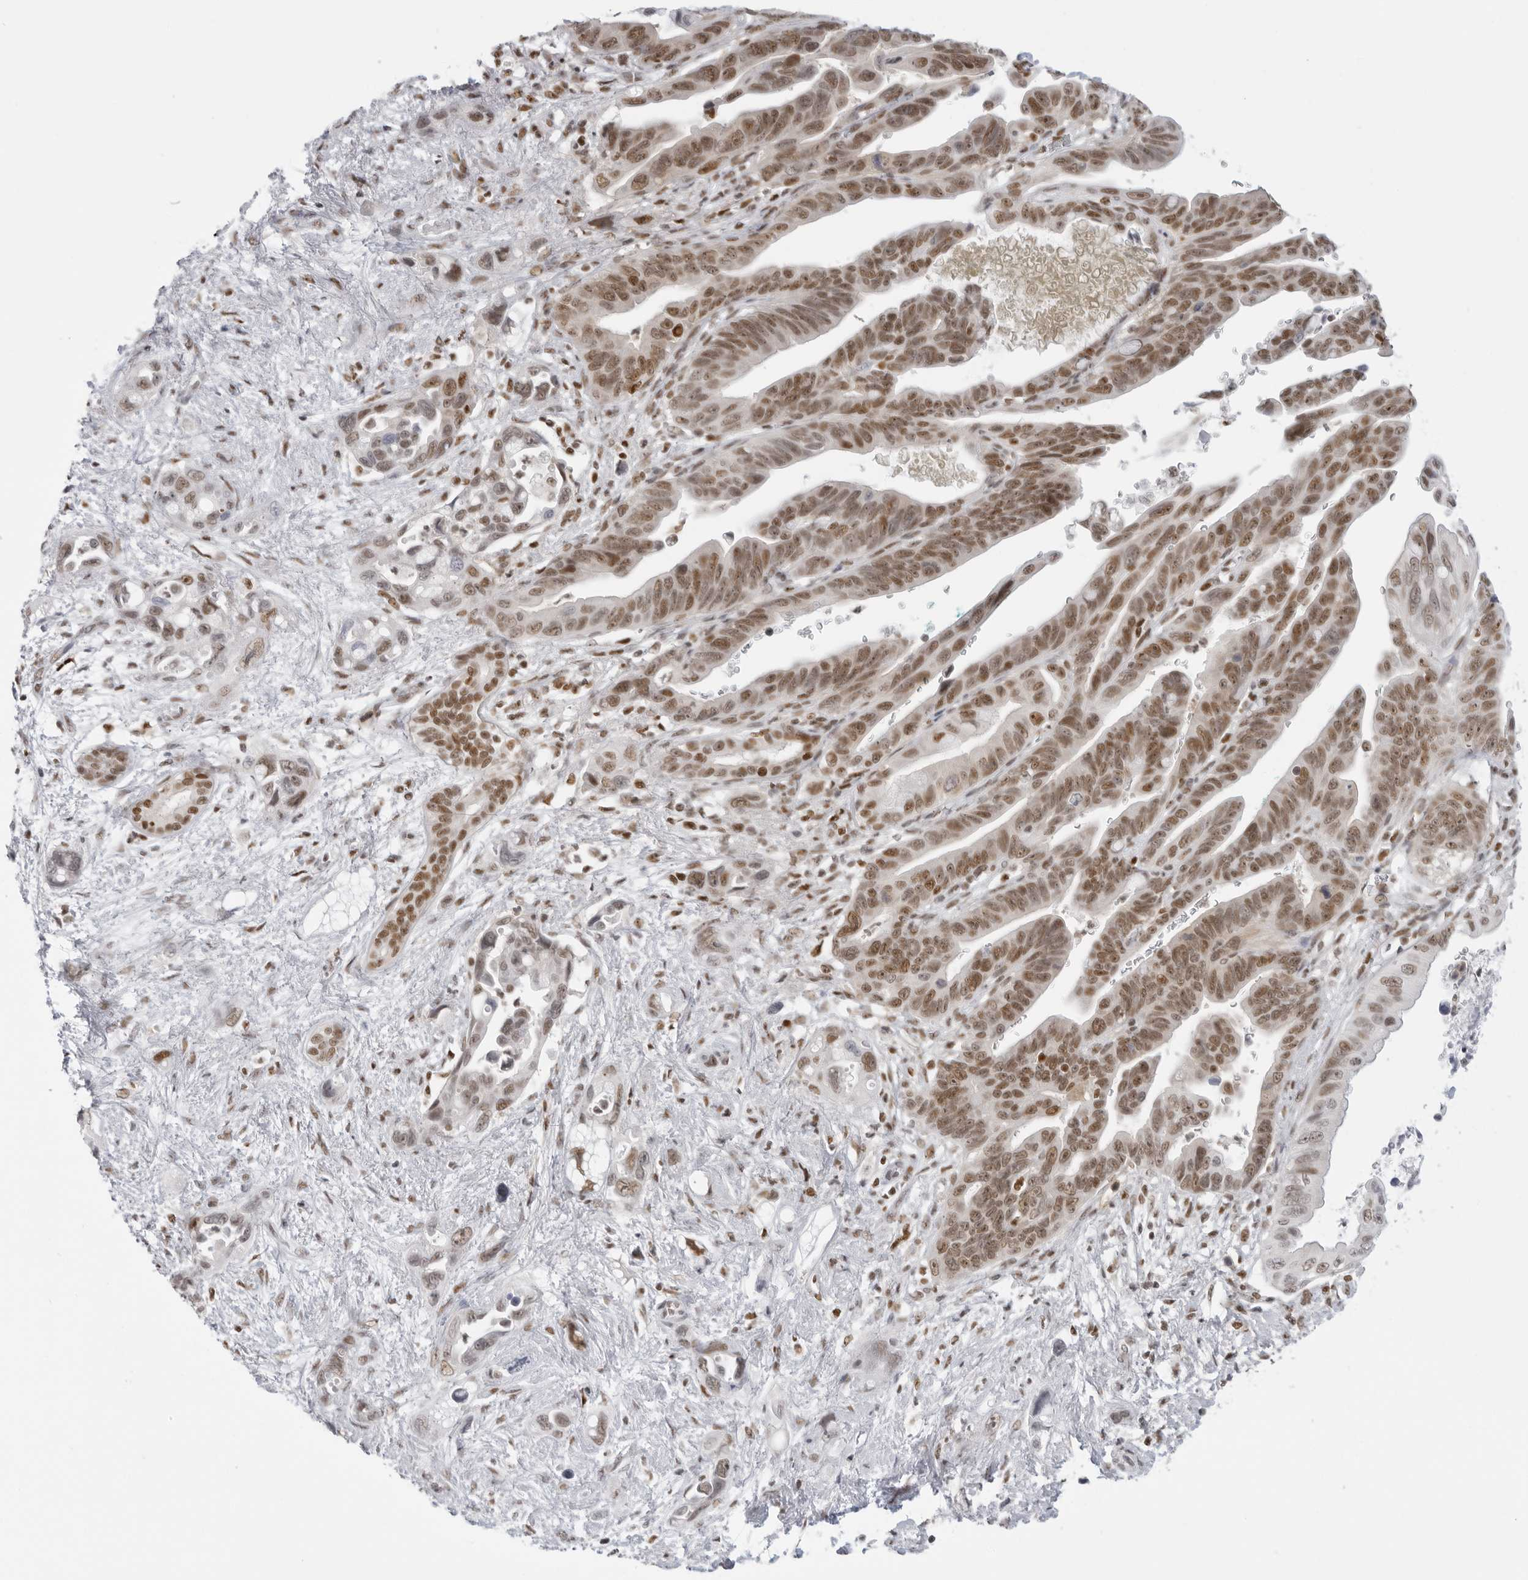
{"staining": {"intensity": "moderate", "quantity": ">75%", "location": "nuclear"}, "tissue": "pancreatic cancer", "cell_type": "Tumor cells", "image_type": "cancer", "snomed": [{"axis": "morphology", "description": "Adenocarcinoma, NOS"}, {"axis": "topography", "description": "Pancreas"}], "caption": "A medium amount of moderate nuclear staining is identified in about >75% of tumor cells in pancreatic cancer (adenocarcinoma) tissue.", "gene": "RPA2", "patient": {"sex": "female", "age": 72}}